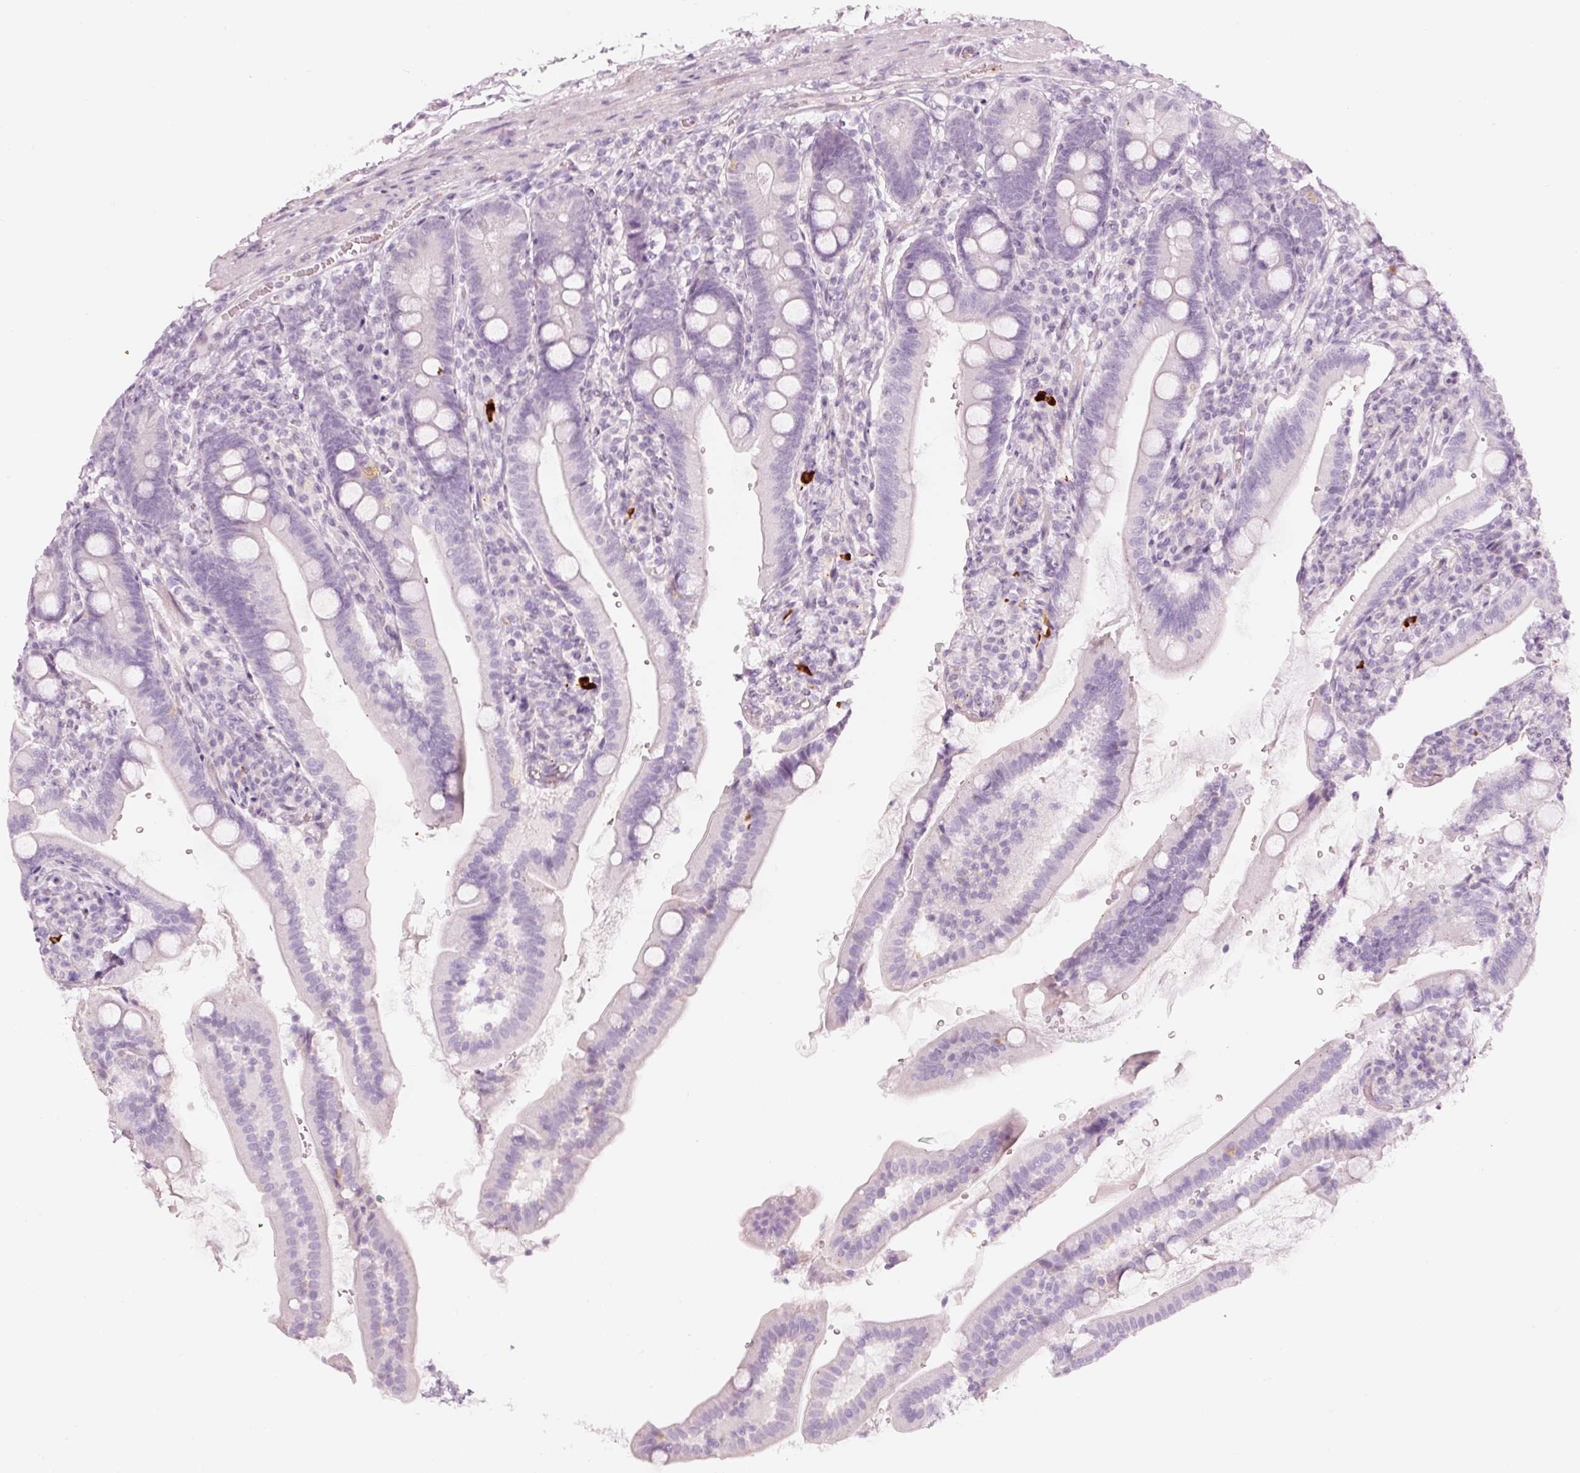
{"staining": {"intensity": "negative", "quantity": "none", "location": "none"}, "tissue": "duodenum", "cell_type": "Glandular cells", "image_type": "normal", "snomed": [{"axis": "morphology", "description": "Normal tissue, NOS"}, {"axis": "topography", "description": "Duodenum"}], "caption": "Immunohistochemistry of benign human duodenum demonstrates no positivity in glandular cells. (Brightfield microscopy of DAB immunohistochemistry (IHC) at high magnification).", "gene": "LECT2", "patient": {"sex": "female", "age": 67}}